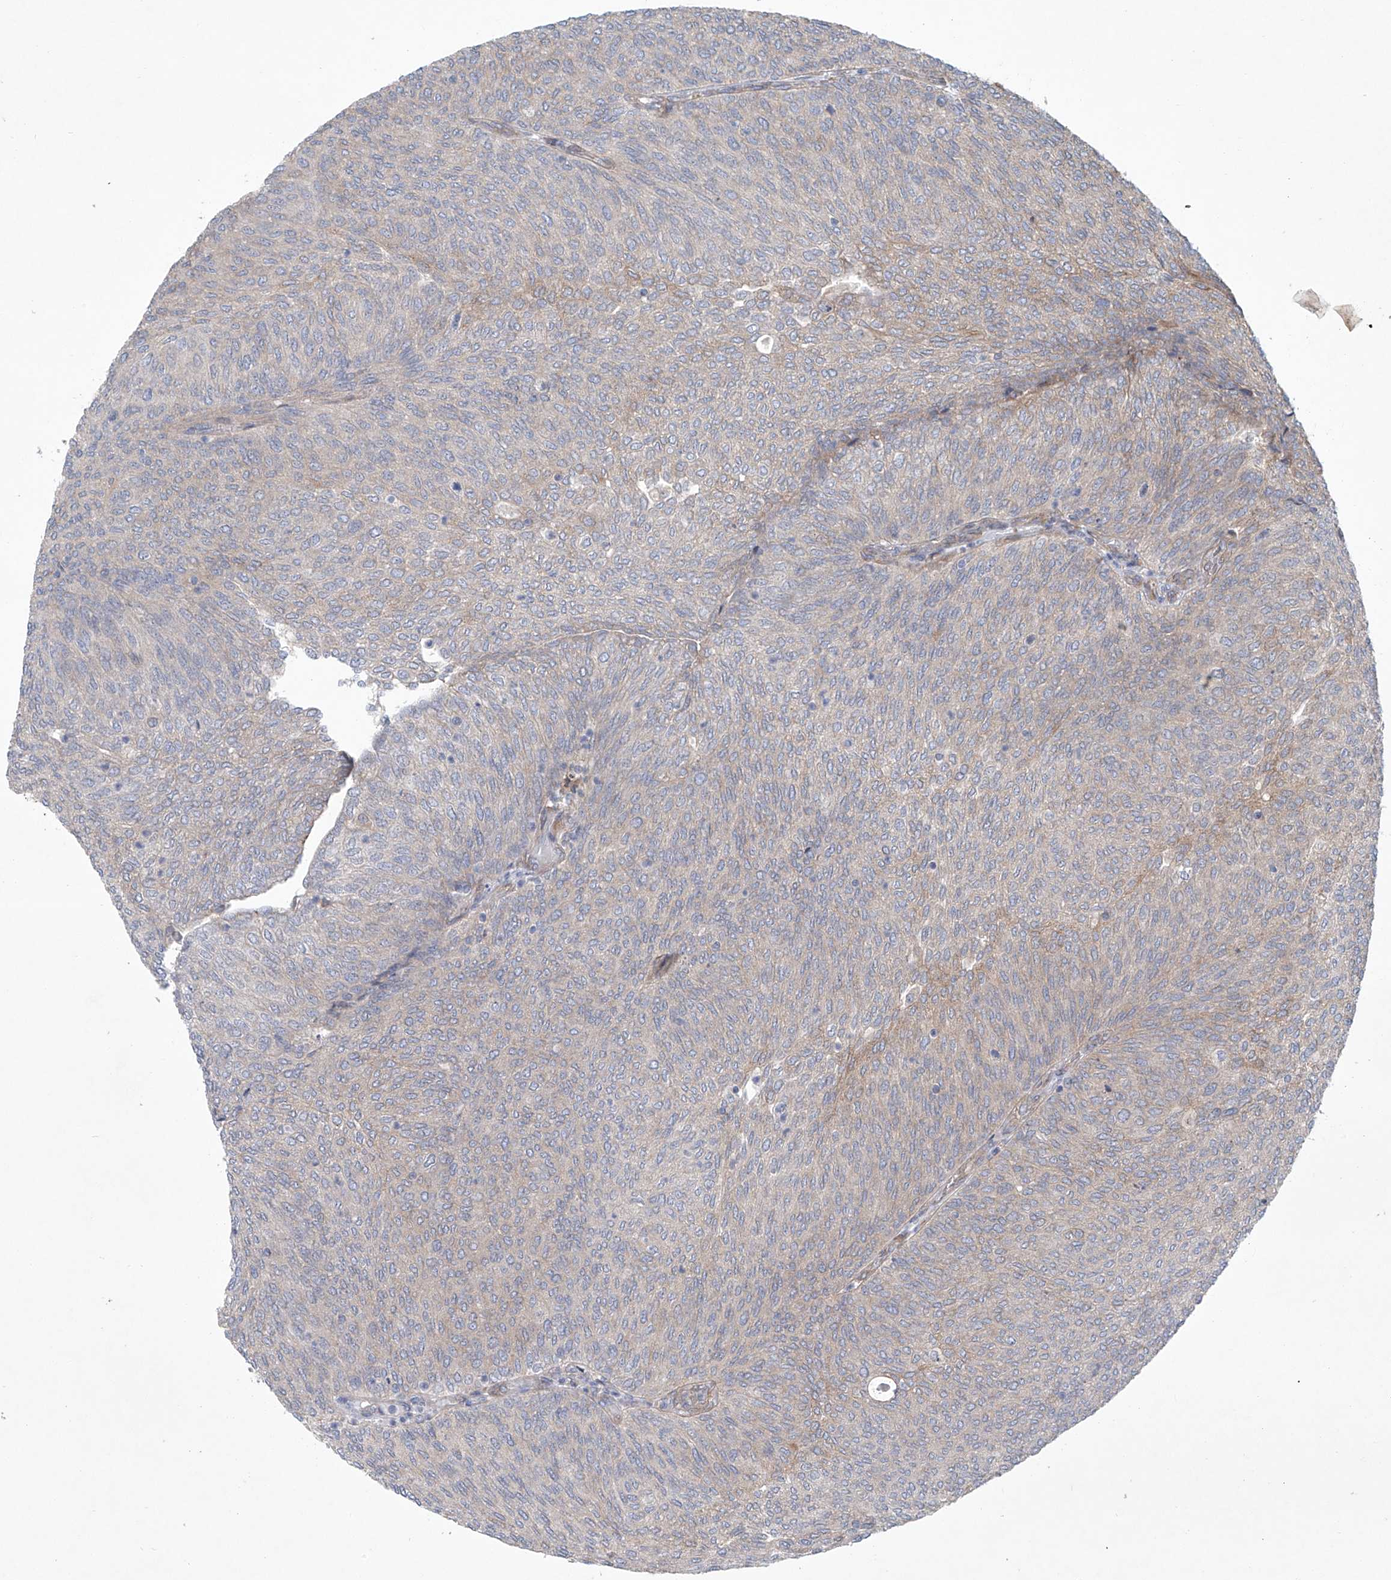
{"staining": {"intensity": "weak", "quantity": "<25%", "location": "cytoplasmic/membranous"}, "tissue": "urothelial cancer", "cell_type": "Tumor cells", "image_type": "cancer", "snomed": [{"axis": "morphology", "description": "Urothelial carcinoma, Low grade"}, {"axis": "topography", "description": "Urinary bladder"}], "caption": "Immunohistochemical staining of human low-grade urothelial carcinoma demonstrates no significant staining in tumor cells.", "gene": "KLC4", "patient": {"sex": "female", "age": 79}}